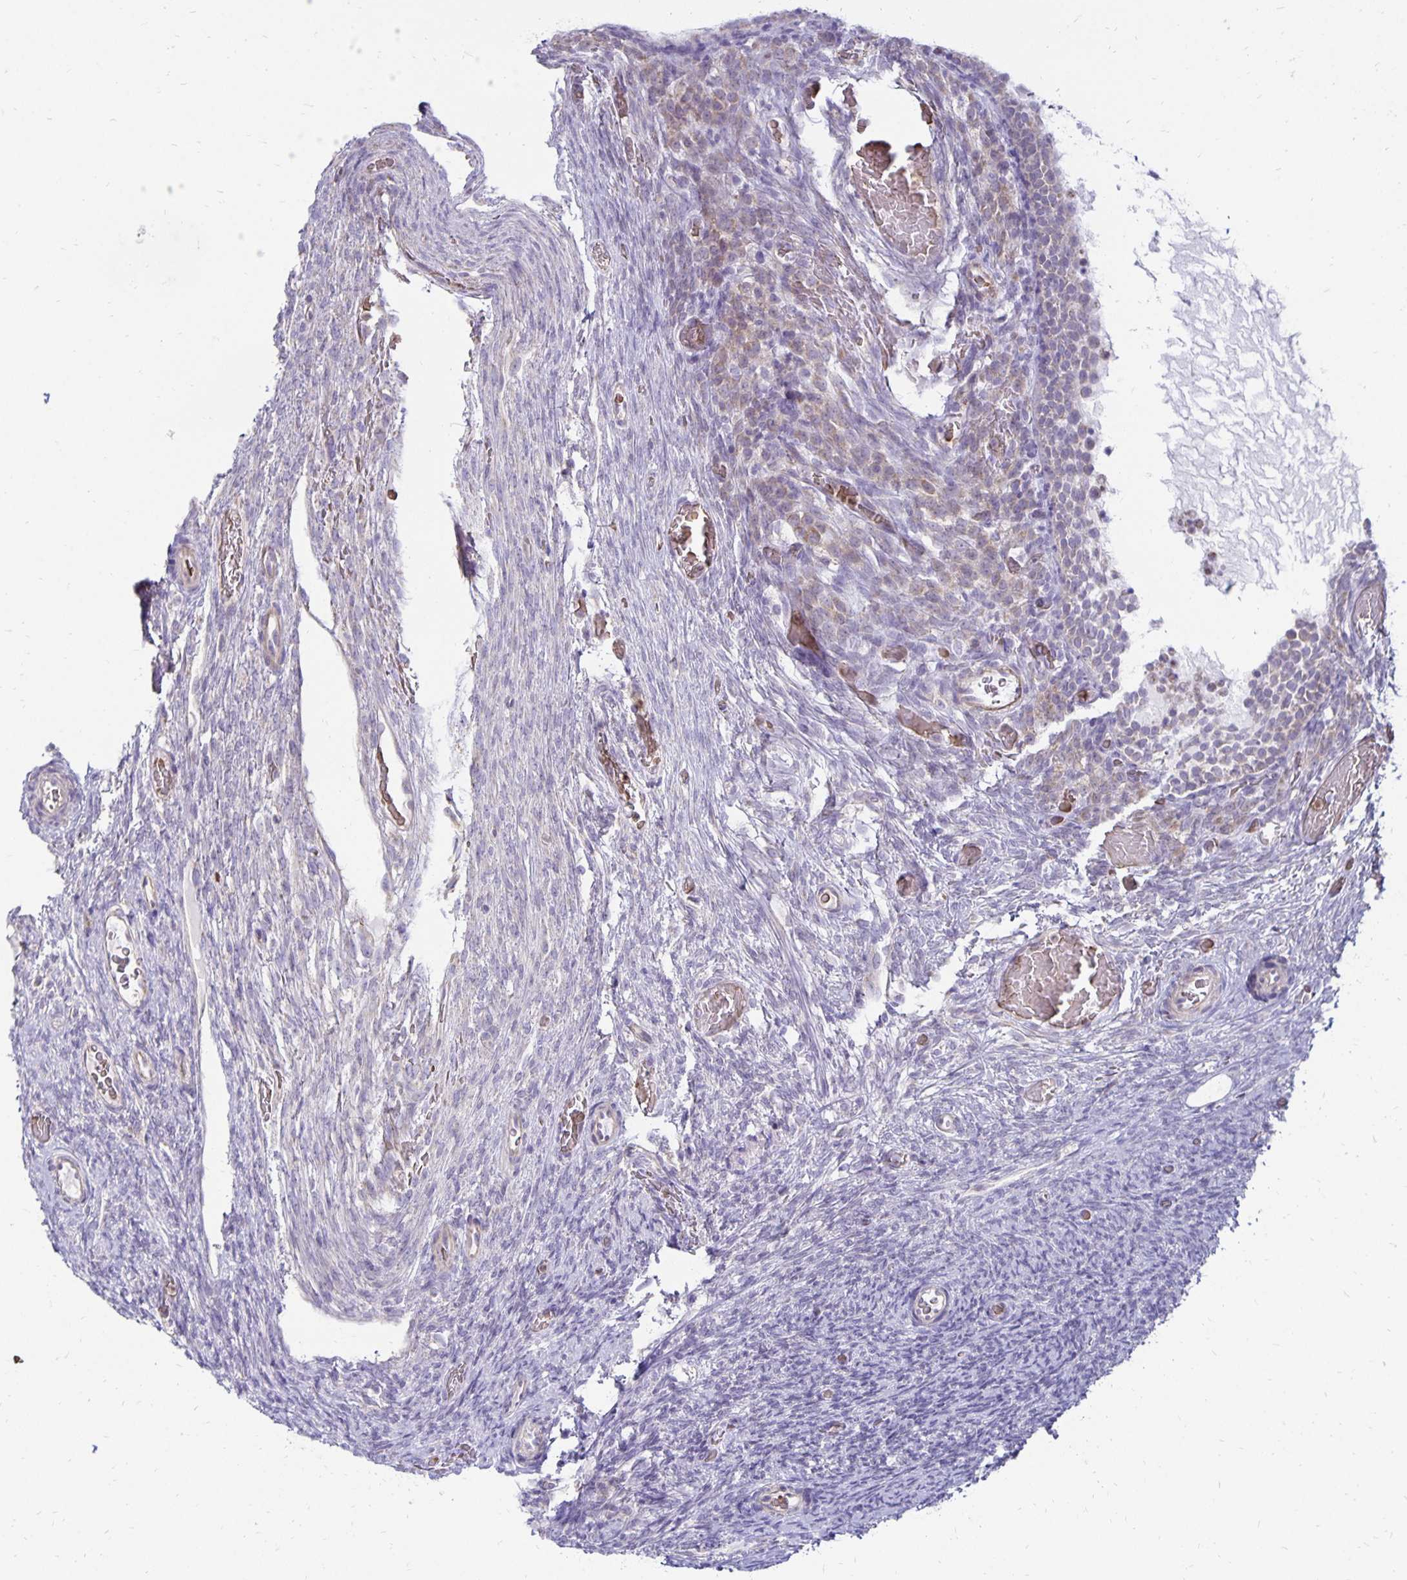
{"staining": {"intensity": "moderate", "quantity": ">75%", "location": "cytoplasmic/membranous"}, "tissue": "ovary", "cell_type": "Follicle cells", "image_type": "normal", "snomed": [{"axis": "morphology", "description": "Normal tissue, NOS"}, {"axis": "topography", "description": "Ovary"}], "caption": "Unremarkable ovary demonstrates moderate cytoplasmic/membranous staining in about >75% of follicle cells The staining is performed using DAB brown chromogen to label protein expression. The nuclei are counter-stained blue using hematoxylin..", "gene": "FN3K", "patient": {"sex": "female", "age": 34}}